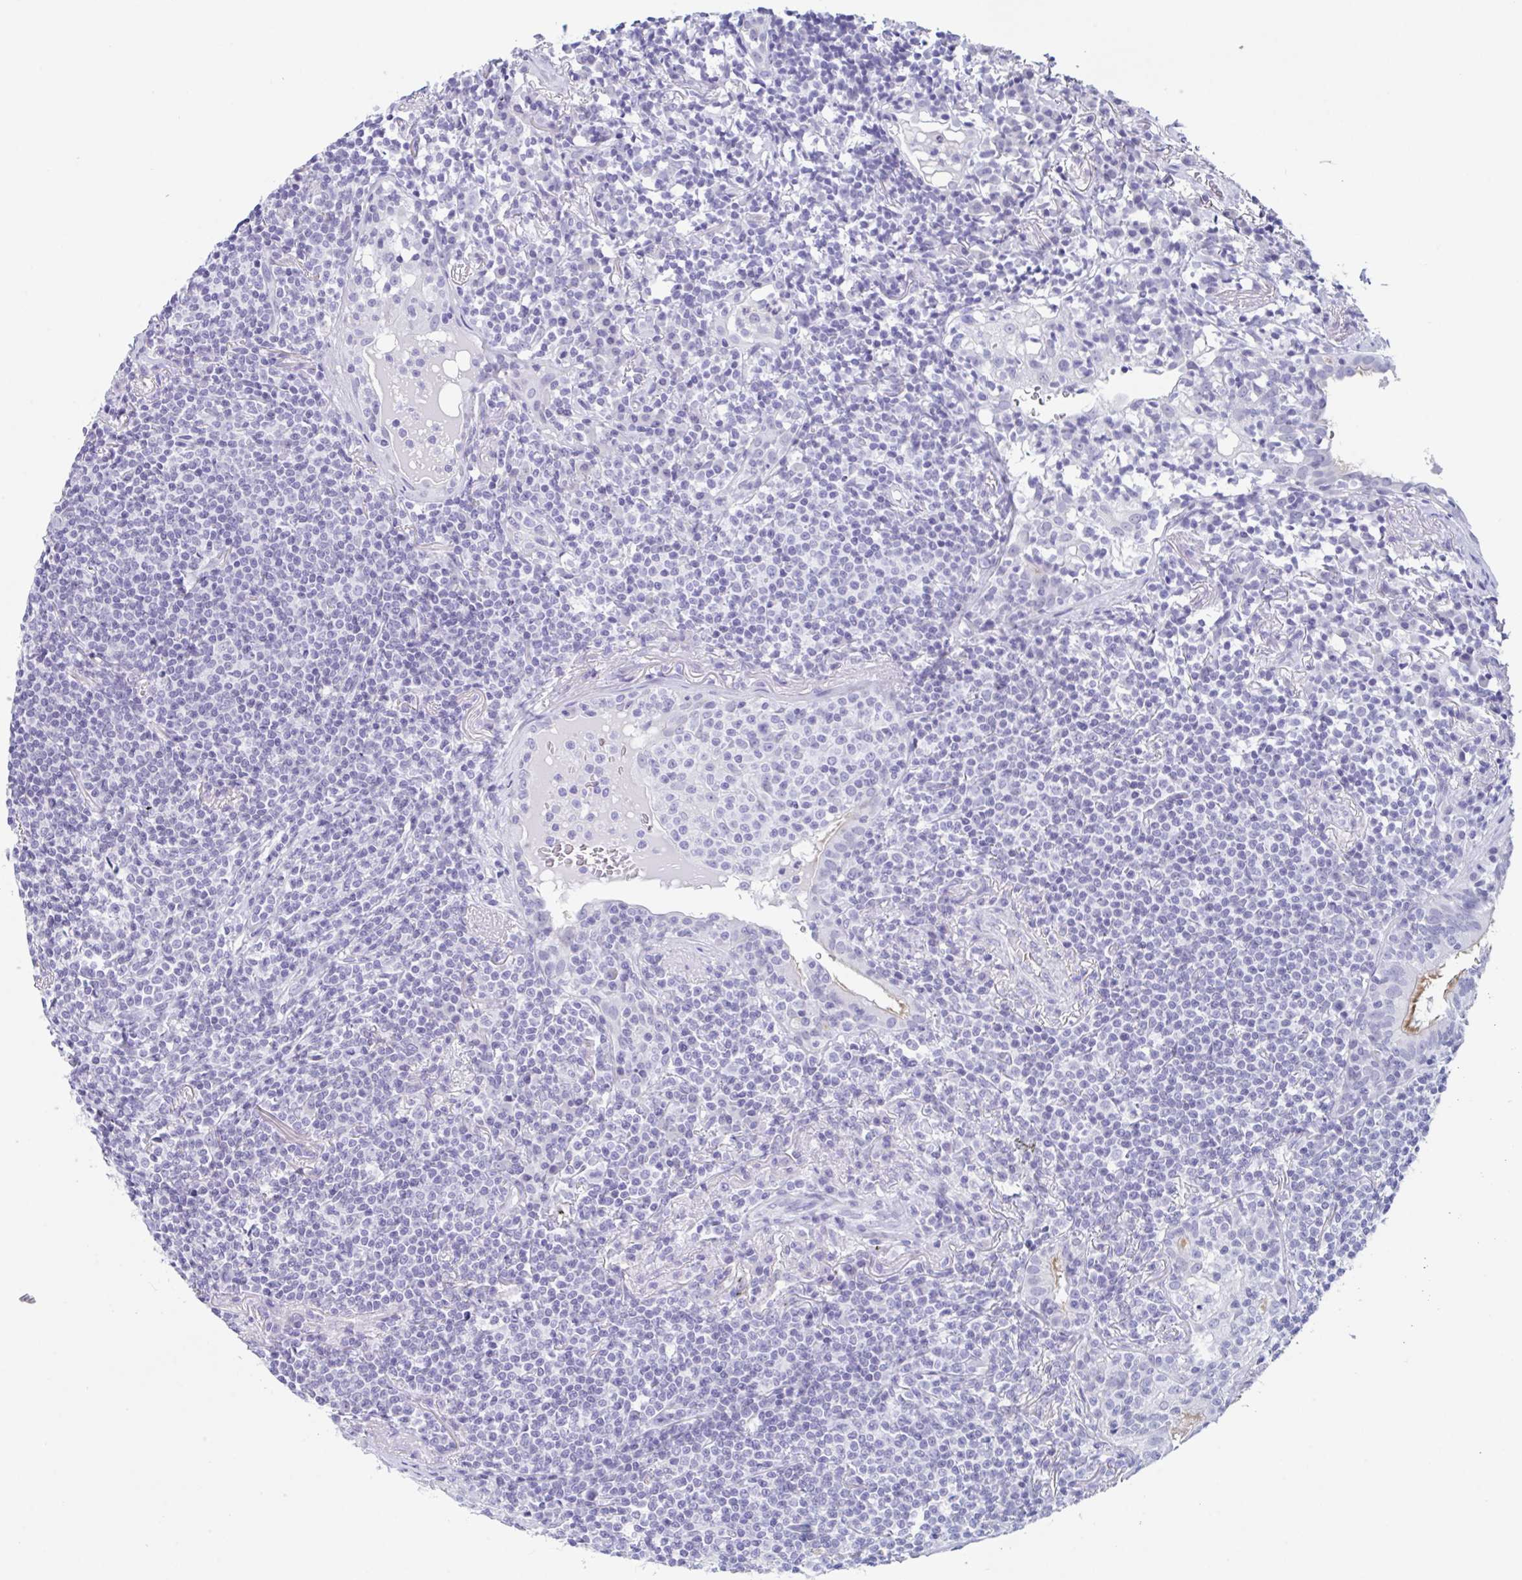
{"staining": {"intensity": "negative", "quantity": "none", "location": "none"}, "tissue": "lymphoma", "cell_type": "Tumor cells", "image_type": "cancer", "snomed": [{"axis": "morphology", "description": "Malignant lymphoma, non-Hodgkin's type, Low grade"}, {"axis": "topography", "description": "Lung"}], "caption": "DAB immunohistochemical staining of malignant lymphoma, non-Hodgkin's type (low-grade) reveals no significant positivity in tumor cells. Brightfield microscopy of immunohistochemistry (IHC) stained with DAB (brown) and hematoxylin (blue), captured at high magnification.", "gene": "CDX4", "patient": {"sex": "female", "age": 71}}